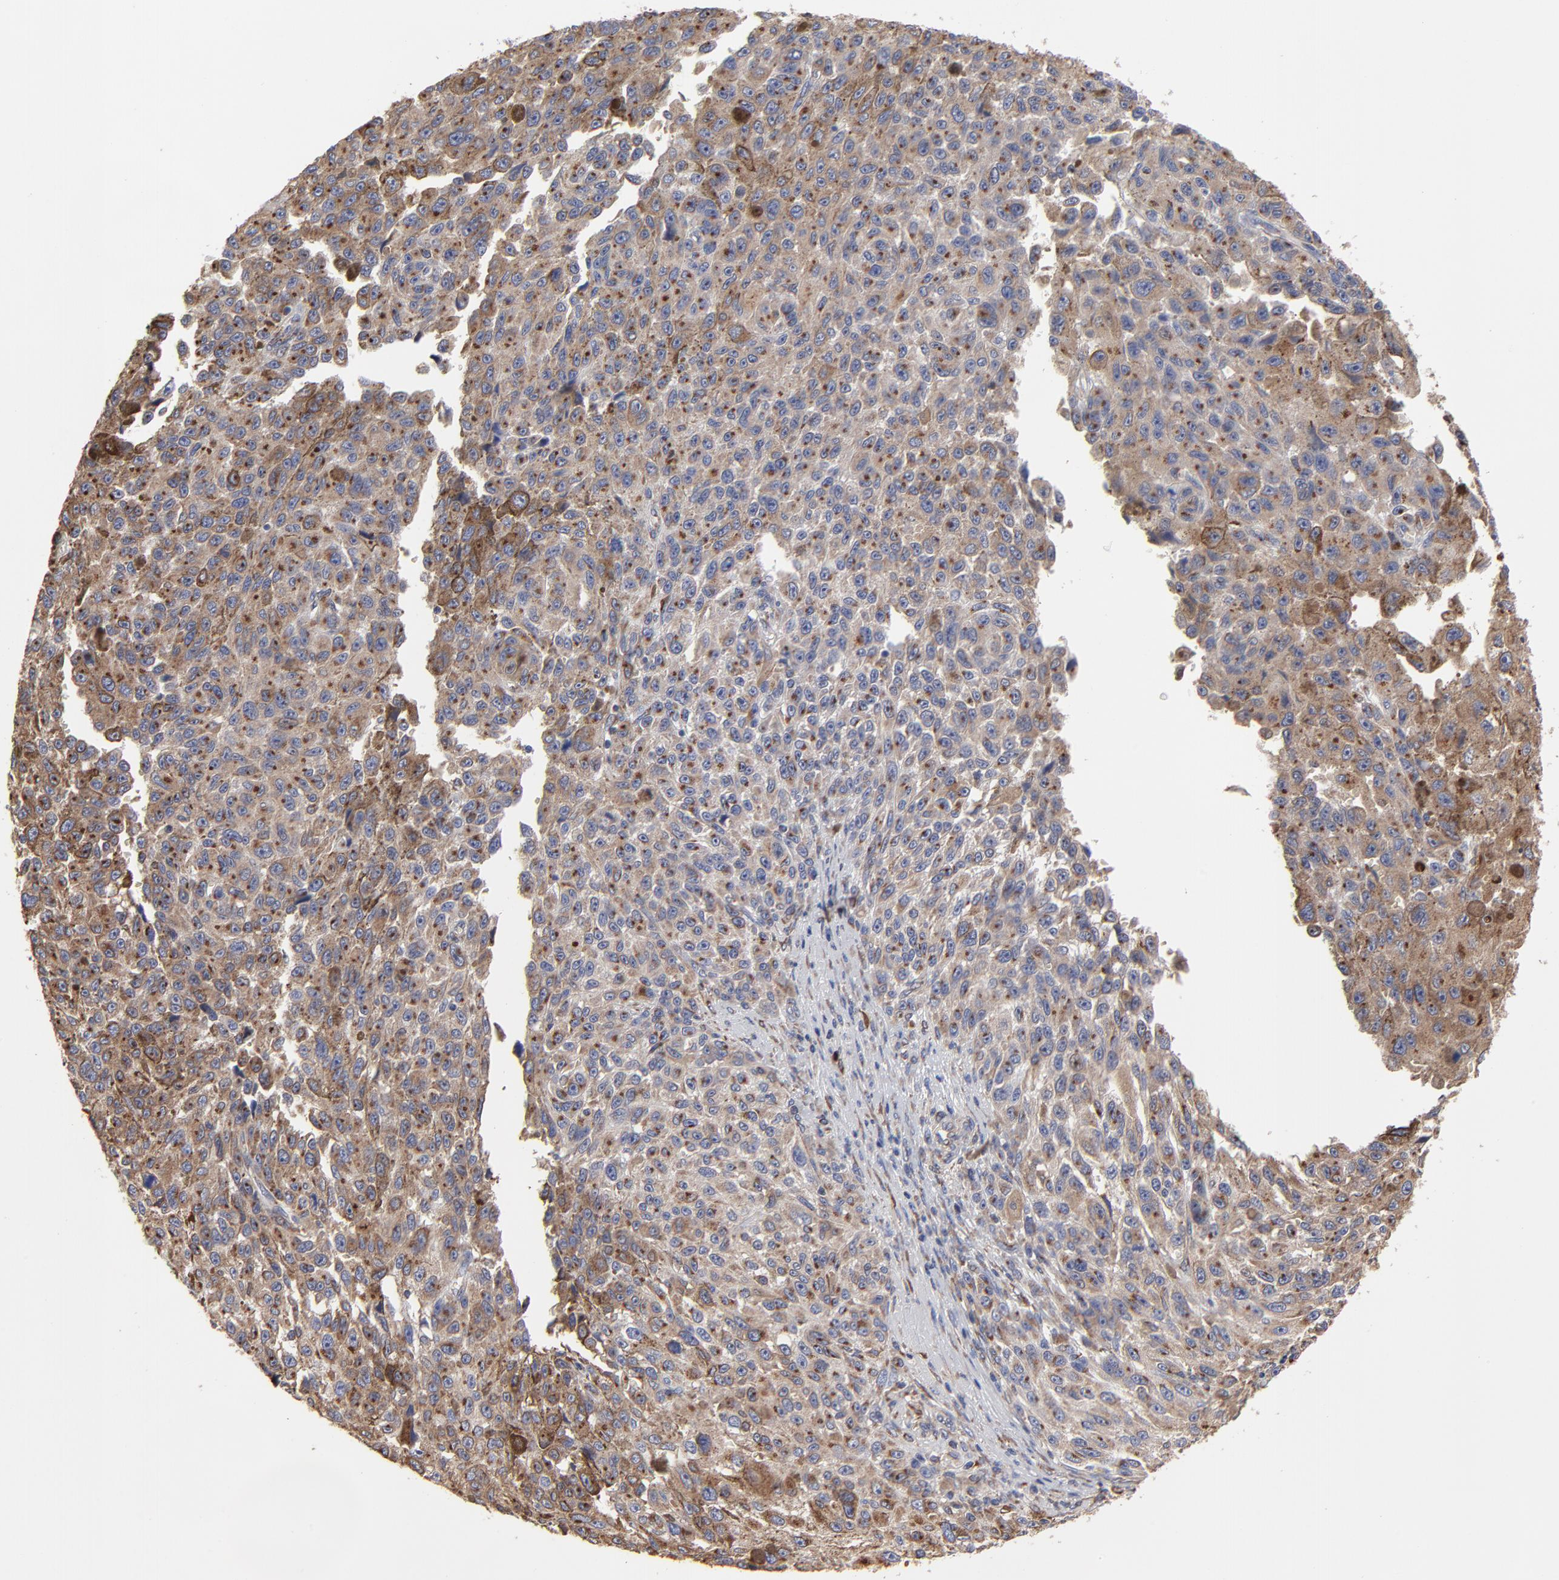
{"staining": {"intensity": "moderate", "quantity": "25%-75%", "location": "cytoplasmic/membranous"}, "tissue": "melanoma", "cell_type": "Tumor cells", "image_type": "cancer", "snomed": [{"axis": "morphology", "description": "Malignant melanoma, NOS"}, {"axis": "topography", "description": "Skin"}], "caption": "Moderate cytoplasmic/membranous positivity is seen in about 25%-75% of tumor cells in melanoma.", "gene": "LMAN1", "patient": {"sex": "male", "age": 81}}